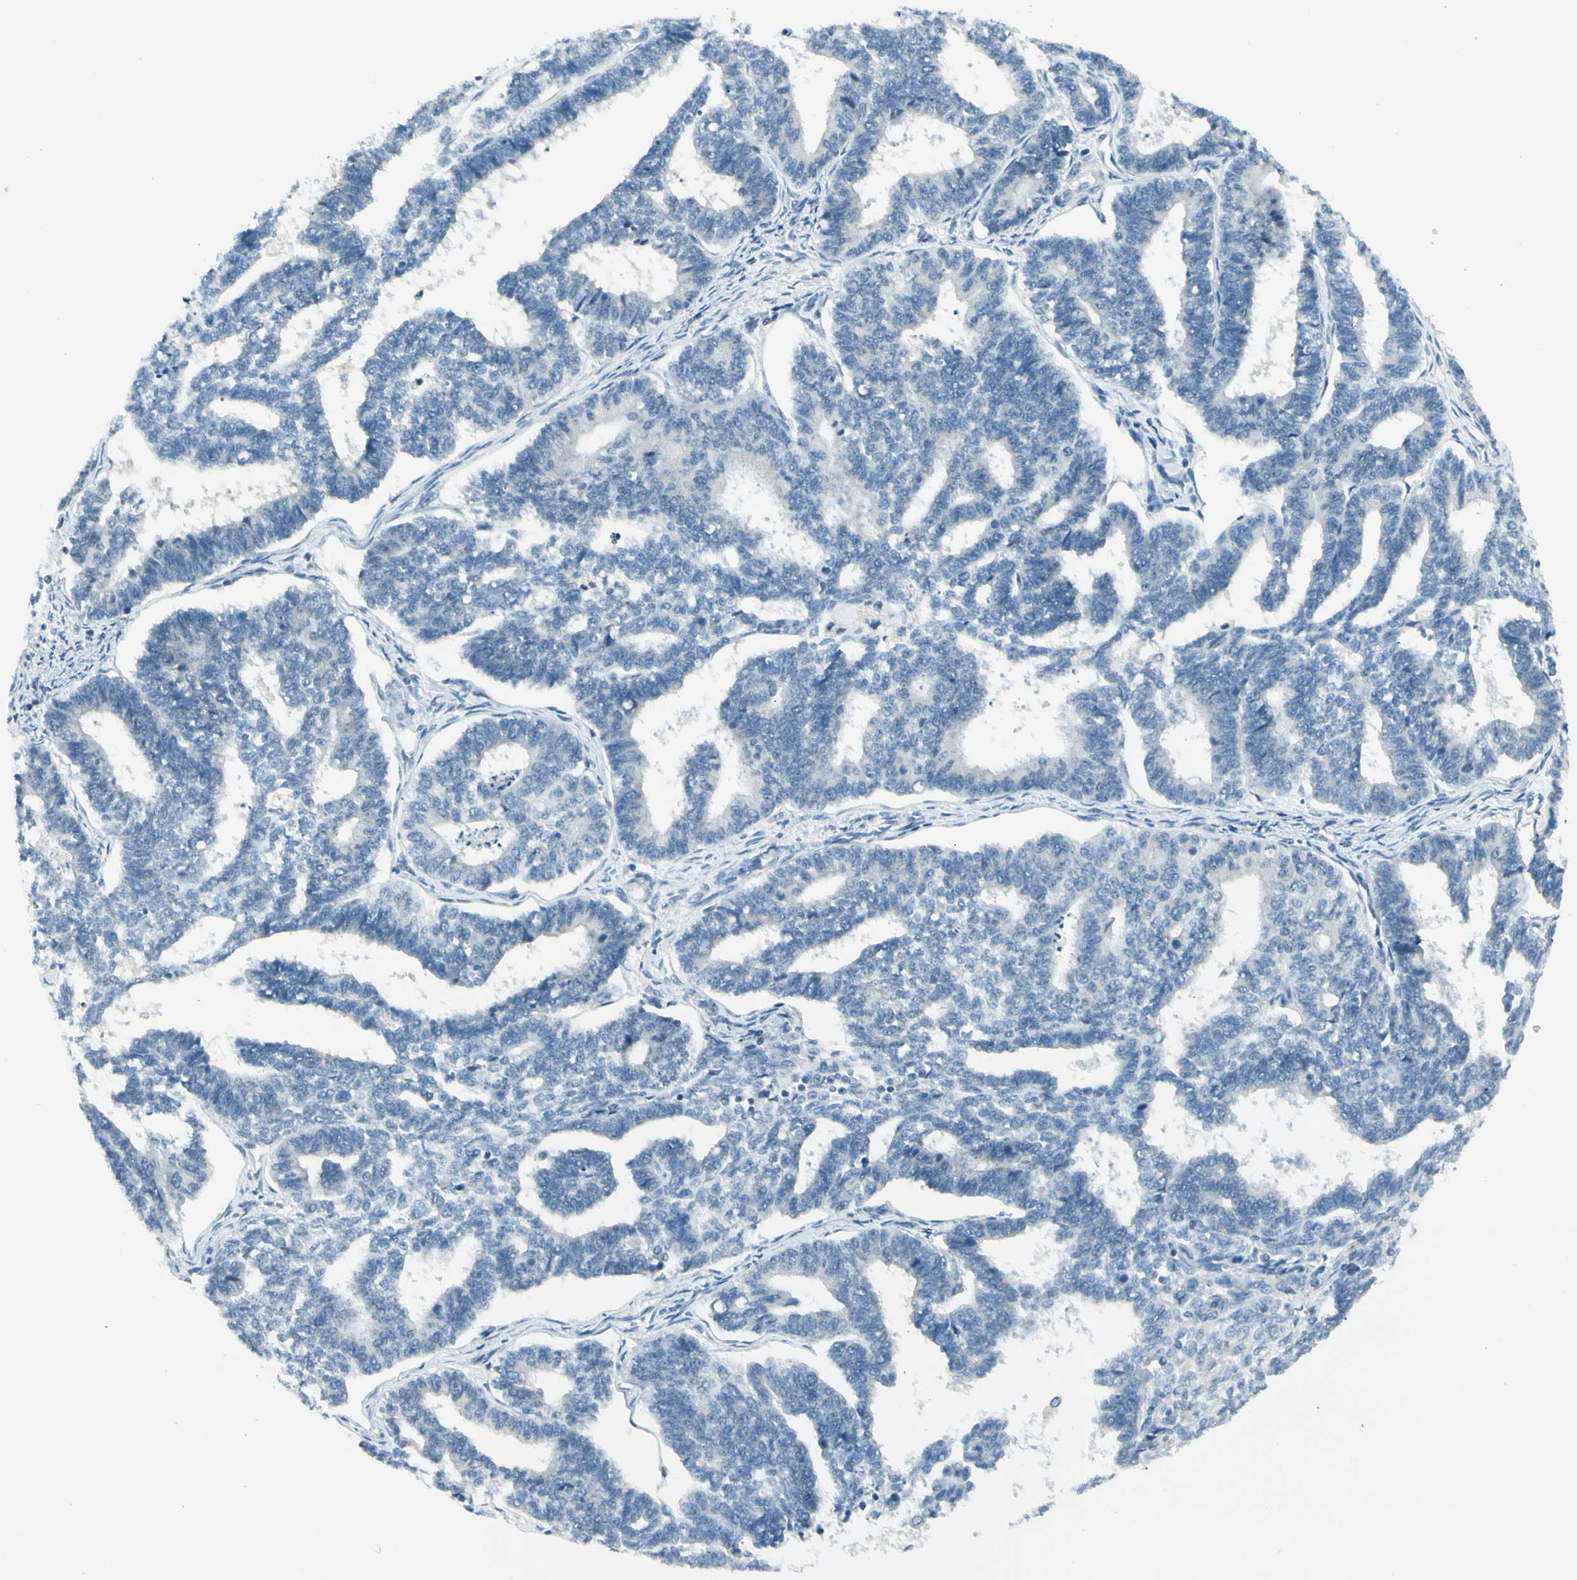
{"staining": {"intensity": "negative", "quantity": "none", "location": "none"}, "tissue": "endometrial cancer", "cell_type": "Tumor cells", "image_type": "cancer", "snomed": [{"axis": "morphology", "description": "Adenocarcinoma, NOS"}, {"axis": "topography", "description": "Endometrium"}], "caption": "High power microscopy micrograph of an immunohistochemistry histopathology image of adenocarcinoma (endometrial), revealing no significant staining in tumor cells.", "gene": "ZSCAN1", "patient": {"sex": "female", "age": 70}}